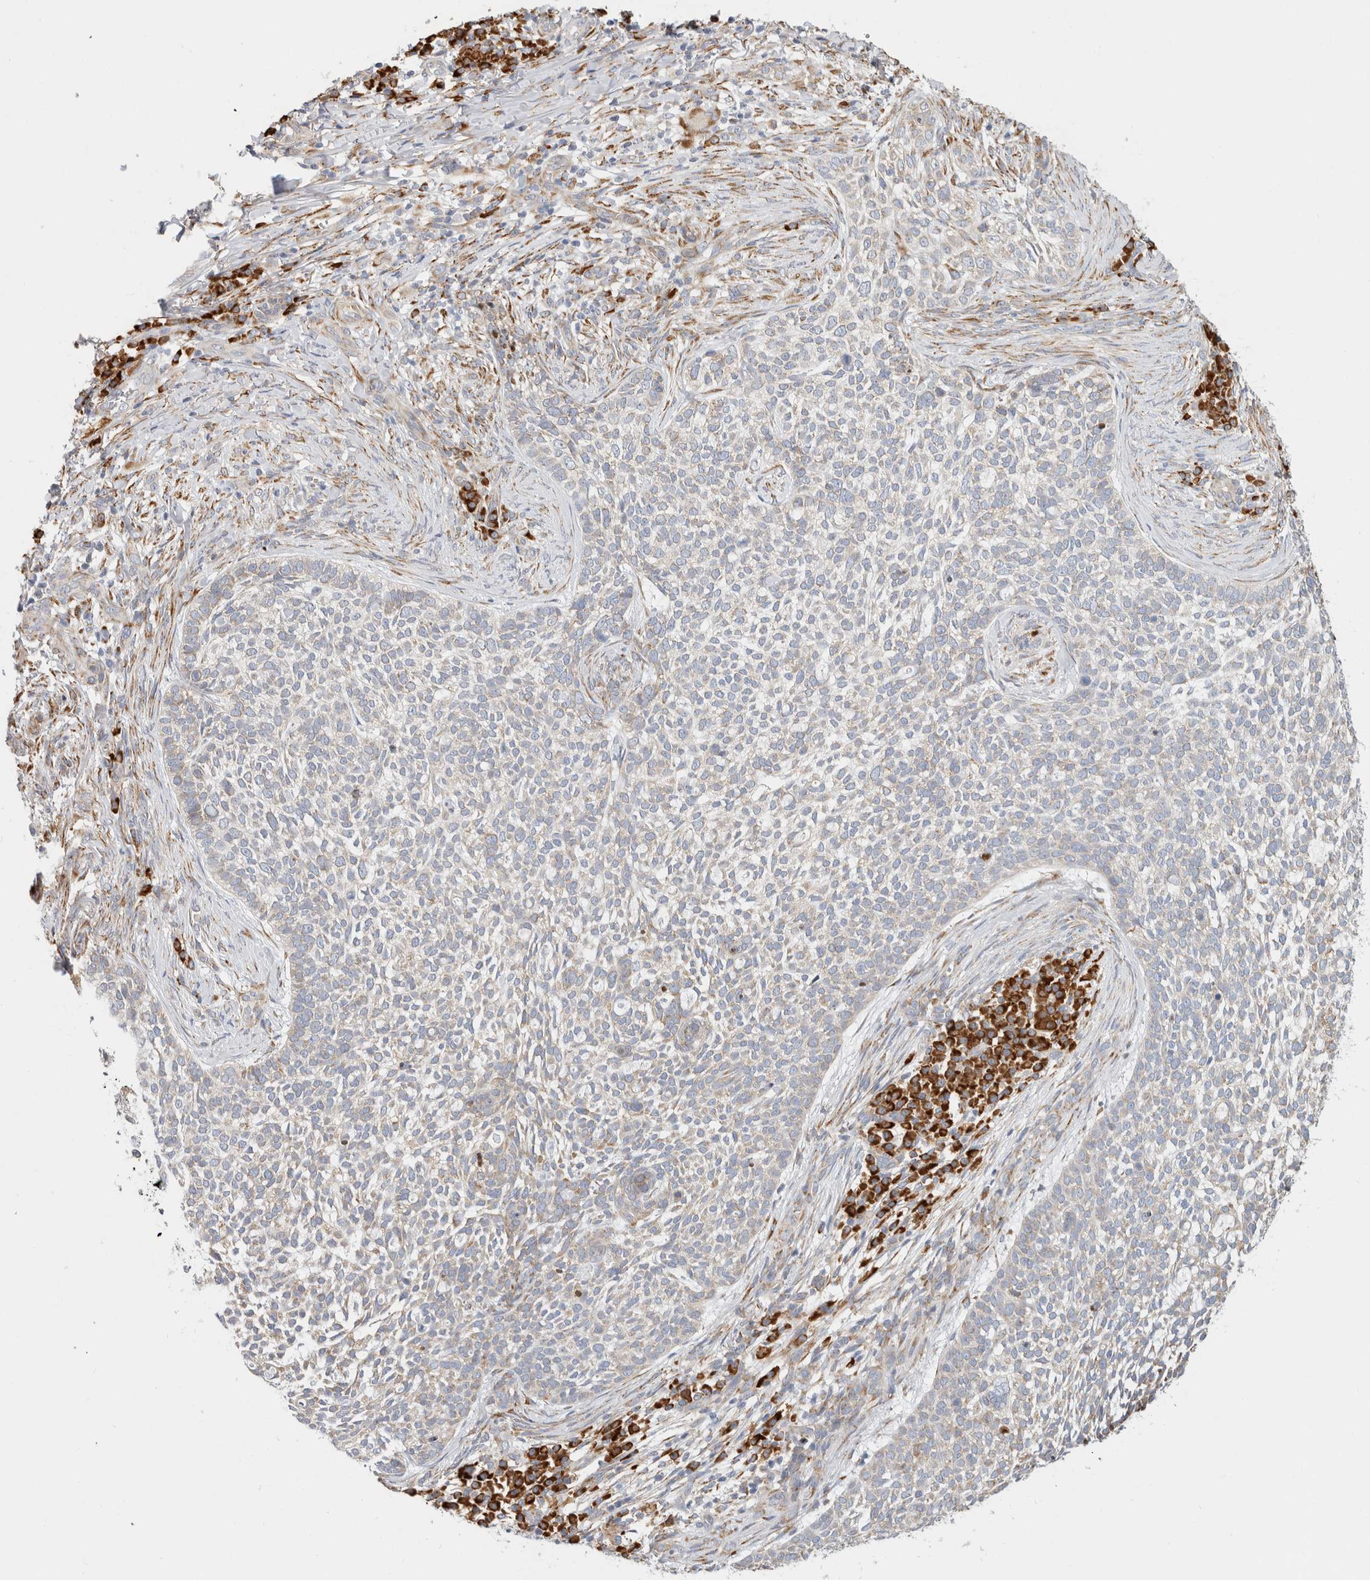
{"staining": {"intensity": "weak", "quantity": "<25%", "location": "cytoplasmic/membranous"}, "tissue": "skin cancer", "cell_type": "Tumor cells", "image_type": "cancer", "snomed": [{"axis": "morphology", "description": "Basal cell carcinoma"}, {"axis": "topography", "description": "Skin"}], "caption": "There is no significant staining in tumor cells of basal cell carcinoma (skin). Brightfield microscopy of immunohistochemistry (IHC) stained with DAB (3,3'-diaminobenzidine) (brown) and hematoxylin (blue), captured at high magnification.", "gene": "RPN2", "patient": {"sex": "female", "age": 64}}